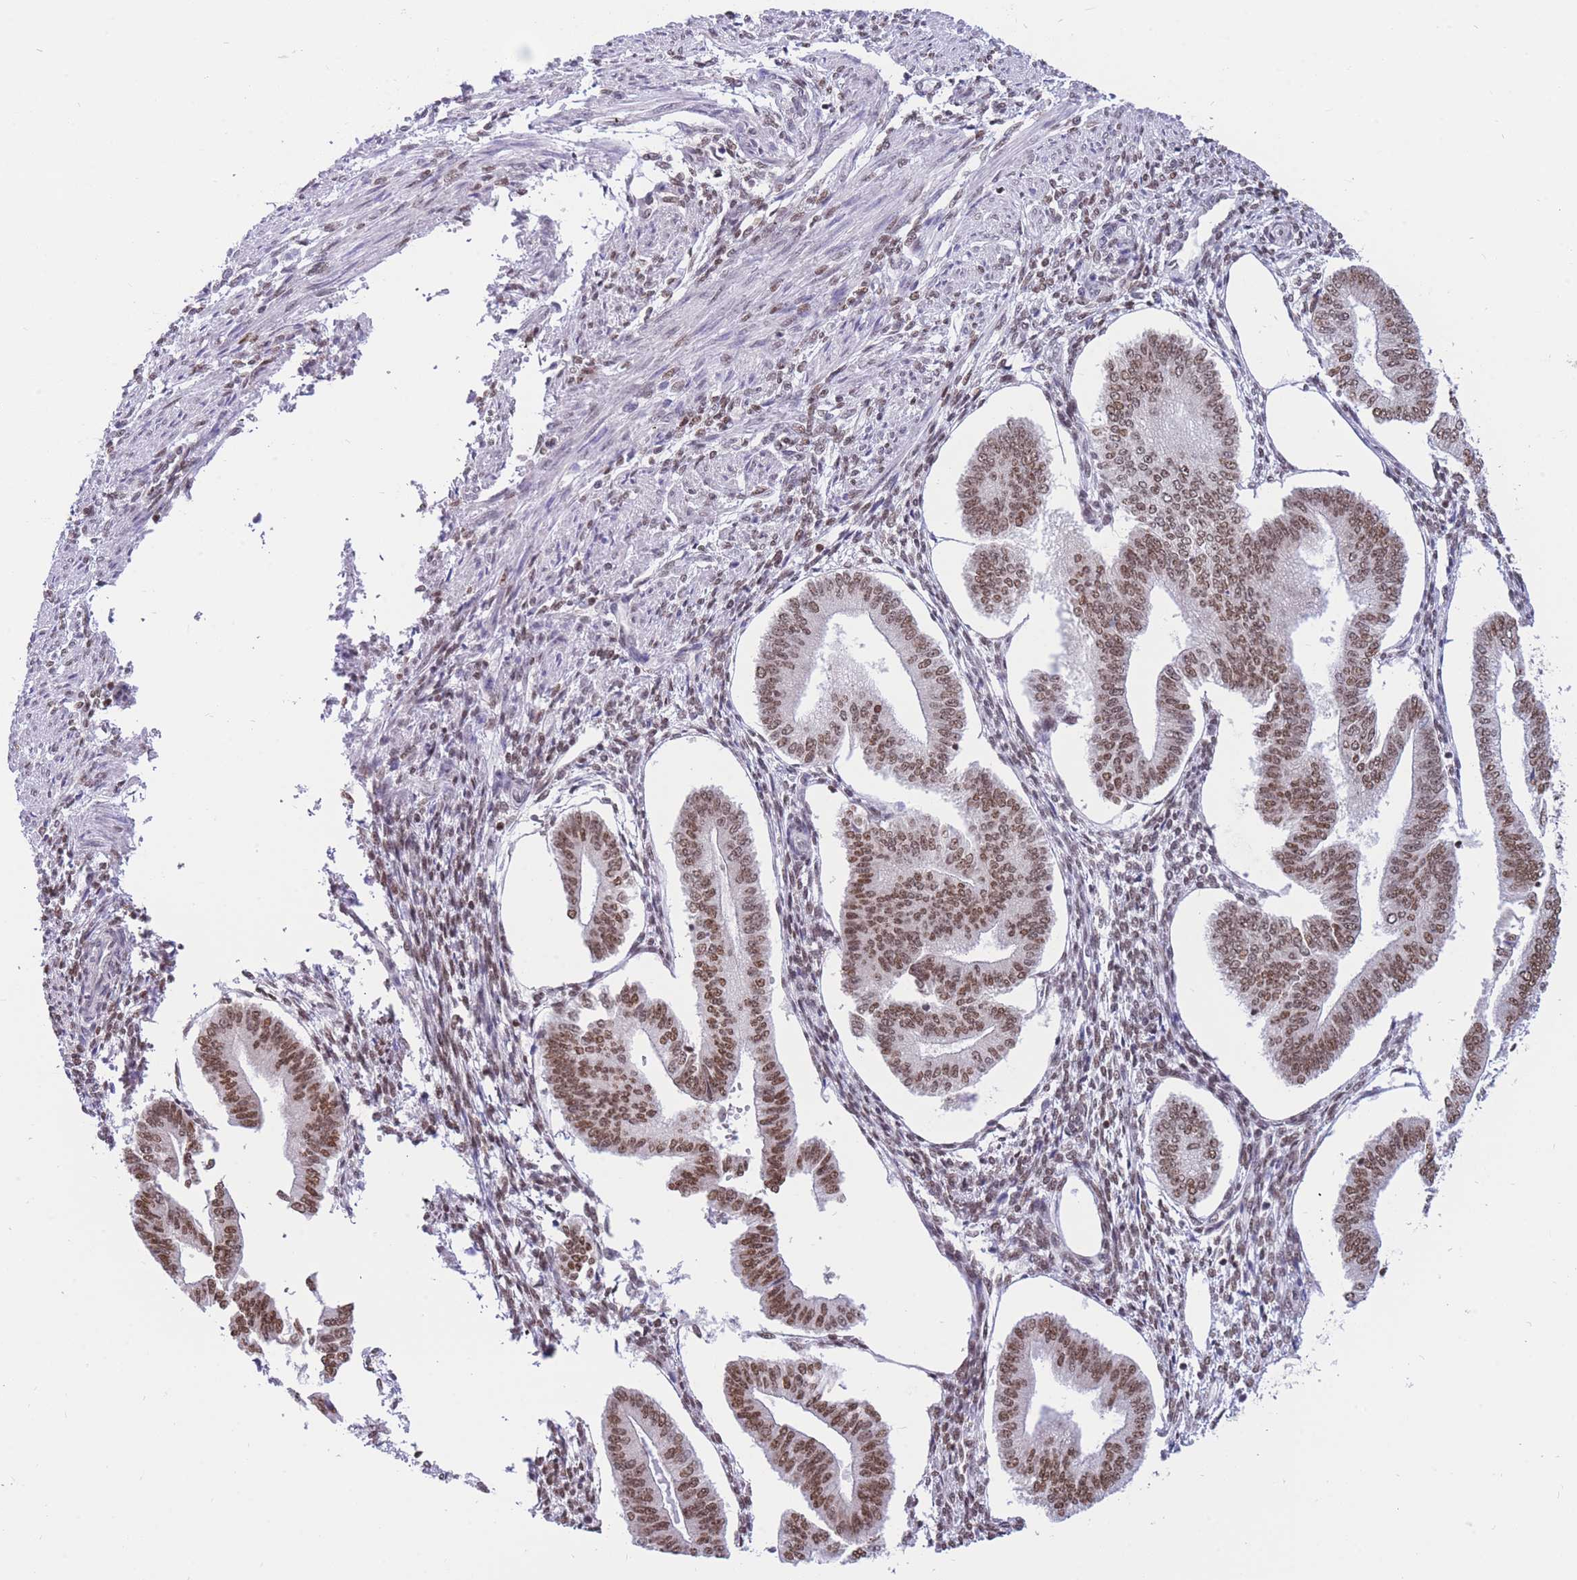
{"staining": {"intensity": "moderate", "quantity": "<25%", "location": "nuclear"}, "tissue": "endometrium", "cell_type": "Cells in endometrial stroma", "image_type": "normal", "snomed": [{"axis": "morphology", "description": "Normal tissue, NOS"}, {"axis": "topography", "description": "Endometrium"}], "caption": "Cells in endometrial stroma reveal low levels of moderate nuclear expression in about <25% of cells in unremarkable human endometrium.", "gene": "HMGN1", "patient": {"sex": "female", "age": 34}}